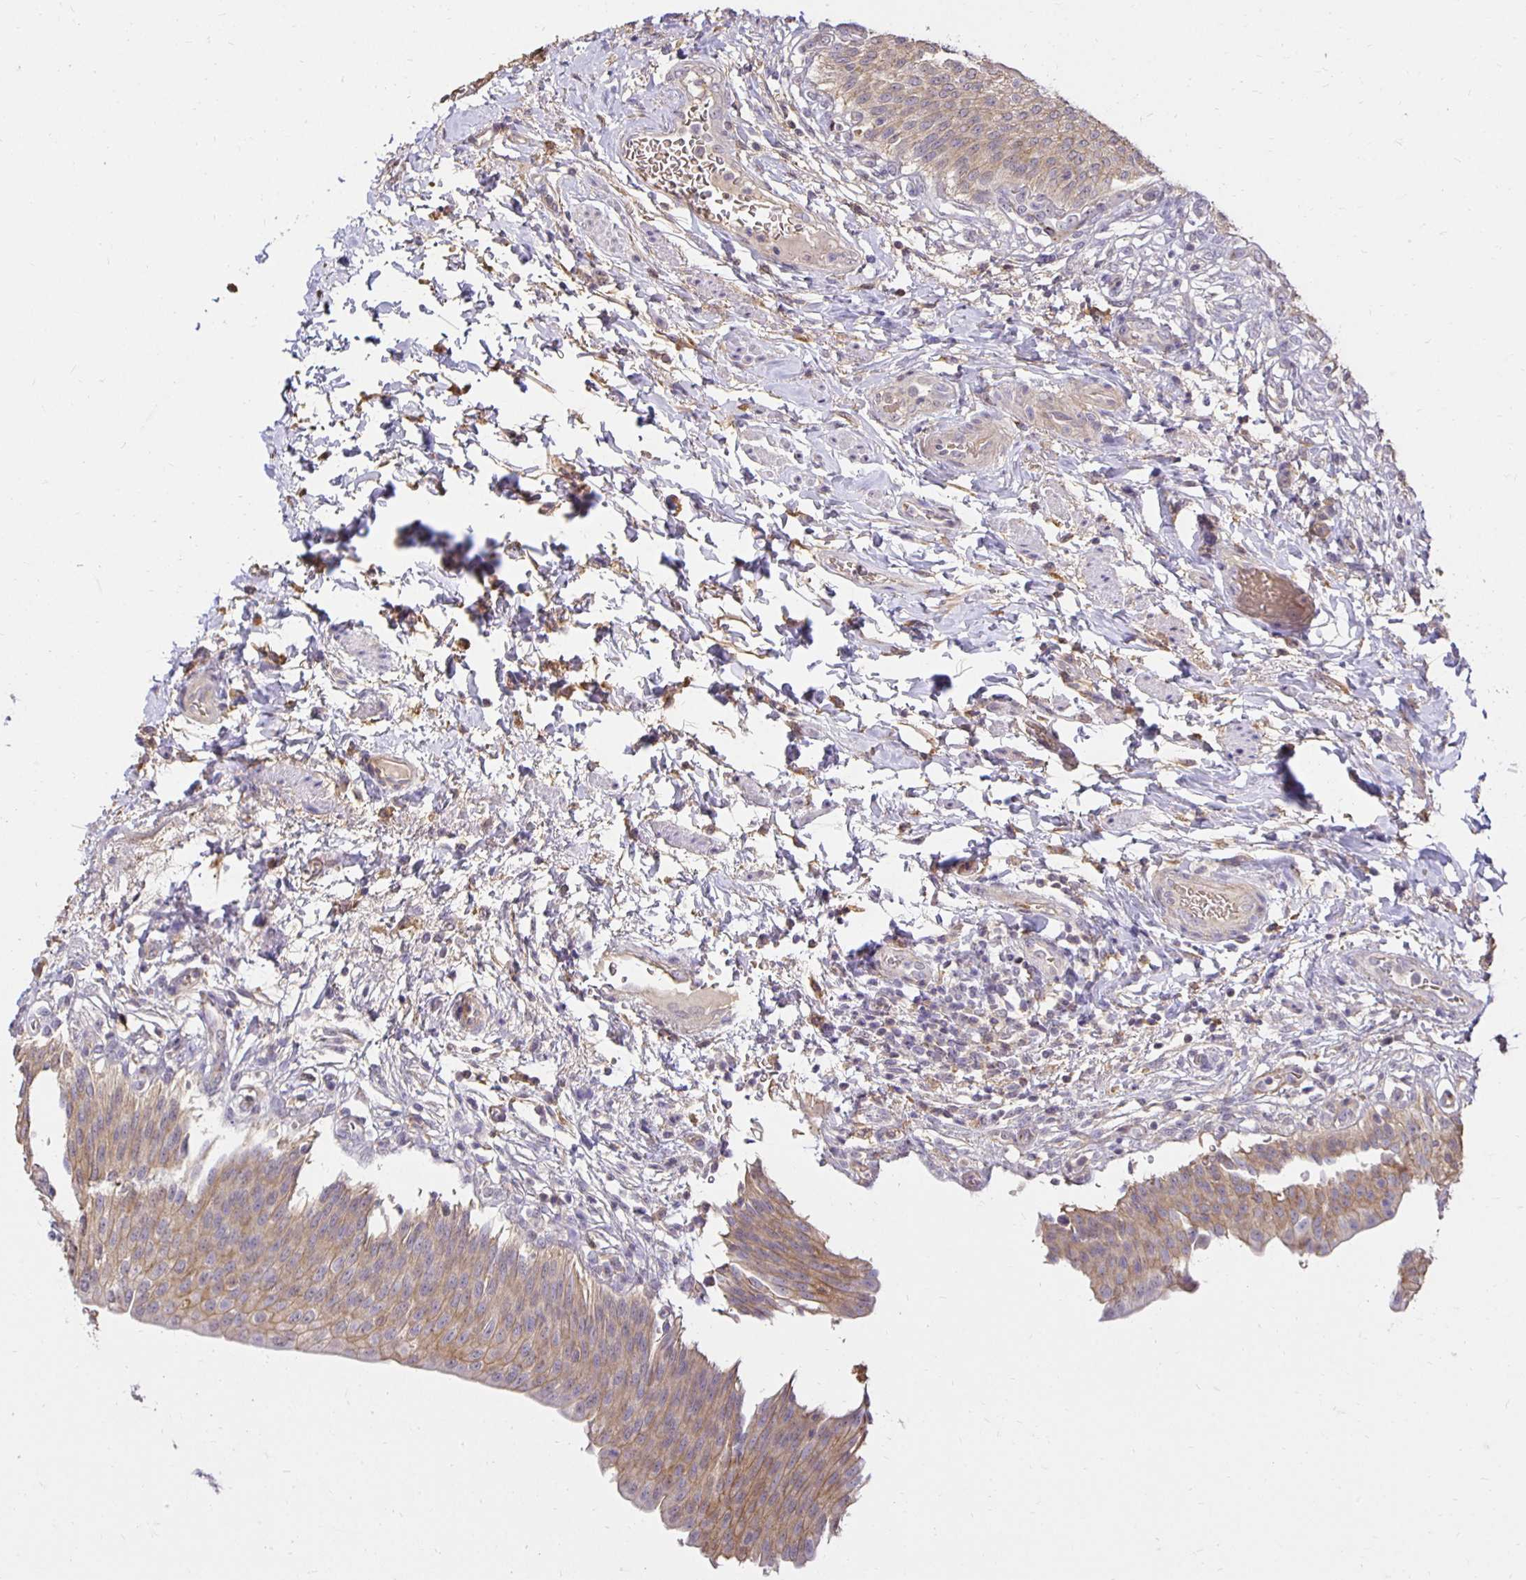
{"staining": {"intensity": "moderate", "quantity": ">75%", "location": "cytoplasmic/membranous"}, "tissue": "urinary bladder", "cell_type": "Urothelial cells", "image_type": "normal", "snomed": [{"axis": "morphology", "description": "Normal tissue, NOS"}, {"axis": "topography", "description": "Urinary bladder"}, {"axis": "topography", "description": "Peripheral nerve tissue"}], "caption": "Urinary bladder stained with IHC displays moderate cytoplasmic/membranous expression in about >75% of urothelial cells. The protein of interest is shown in brown color, while the nuclei are stained blue.", "gene": "PNPLA3", "patient": {"sex": "female", "age": 60}}